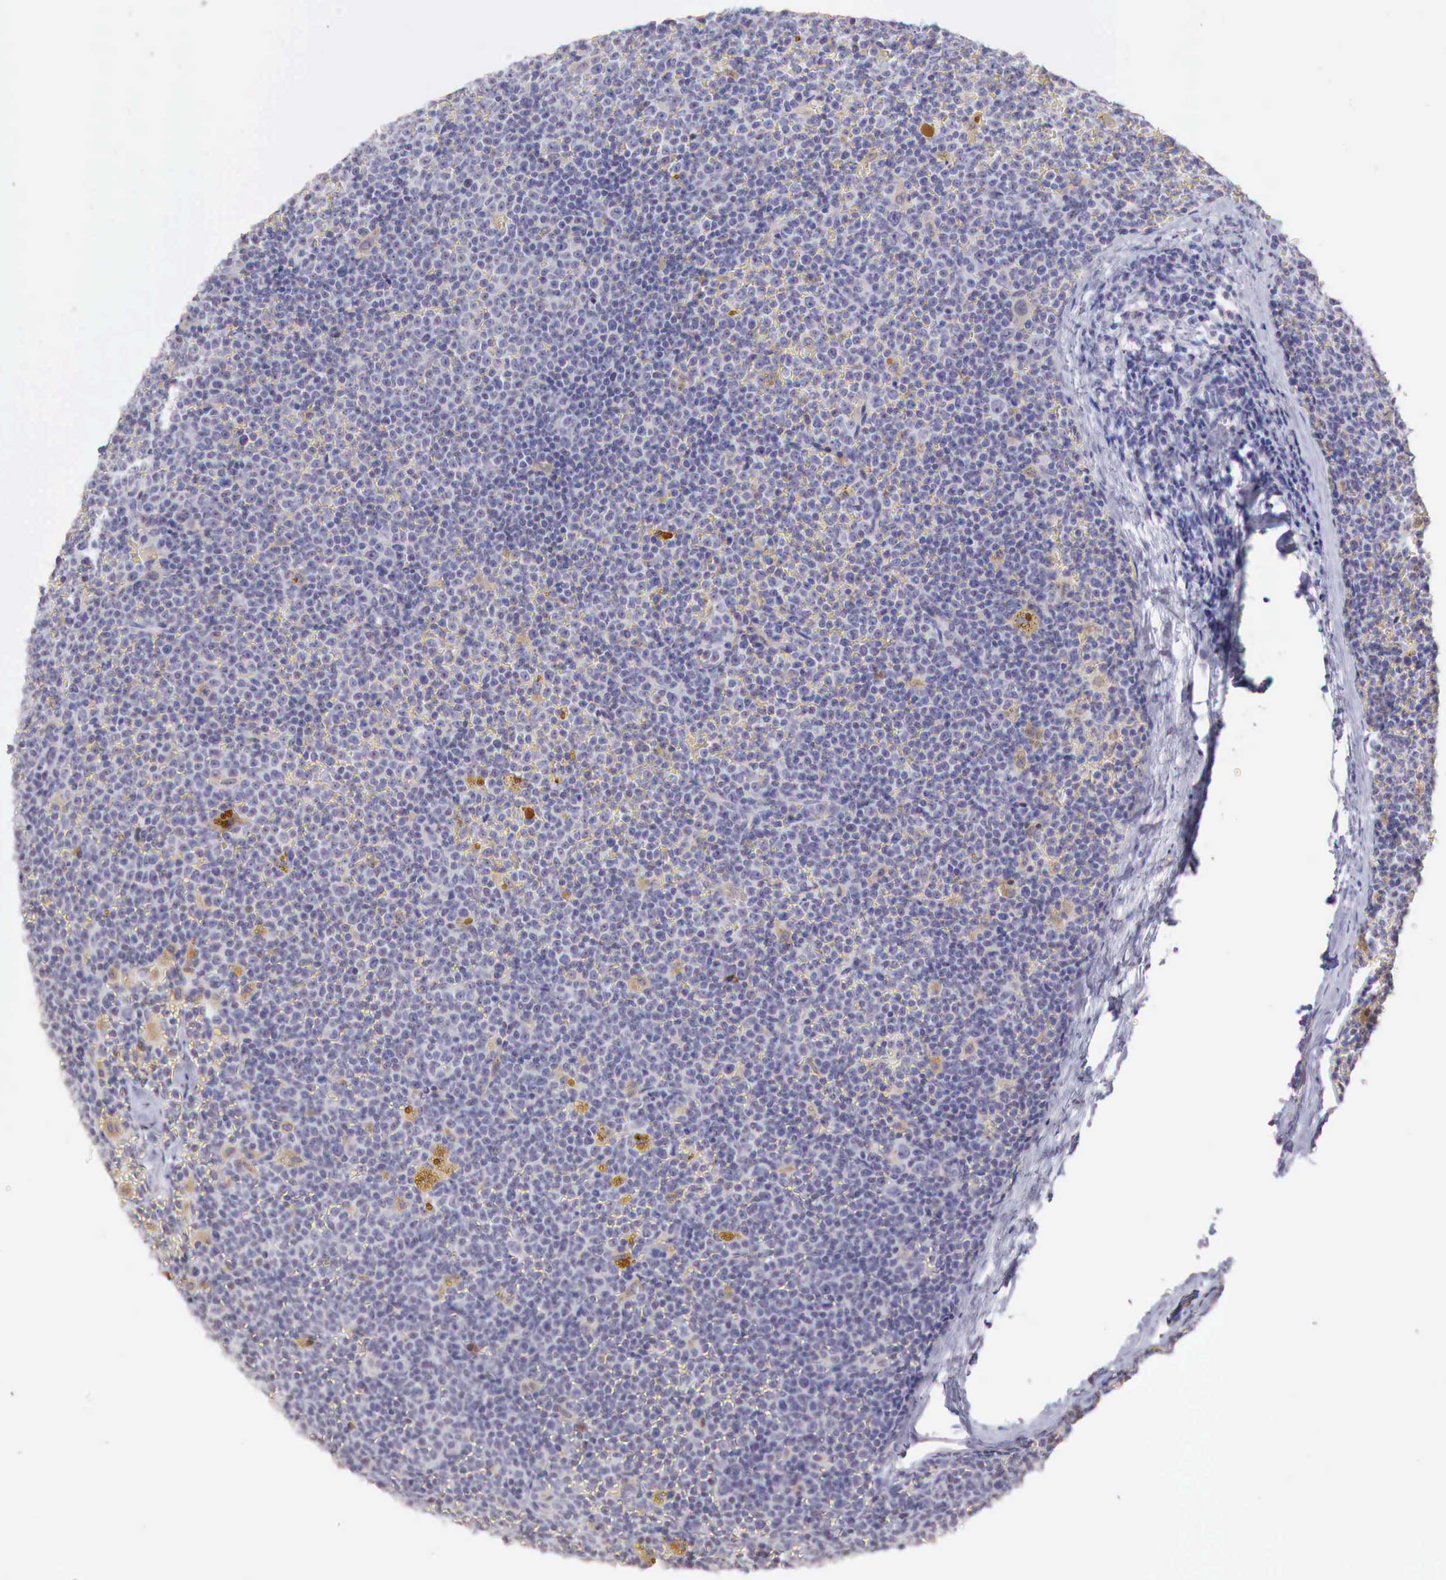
{"staining": {"intensity": "negative", "quantity": "none", "location": "none"}, "tissue": "lymphoma", "cell_type": "Tumor cells", "image_type": "cancer", "snomed": [{"axis": "morphology", "description": "Malignant lymphoma, non-Hodgkin's type, Low grade"}, {"axis": "topography", "description": "Lymph node"}], "caption": "DAB (3,3'-diaminobenzidine) immunohistochemical staining of malignant lymphoma, non-Hodgkin's type (low-grade) reveals no significant staining in tumor cells.", "gene": "XPNPEP2", "patient": {"sex": "male", "age": 50}}